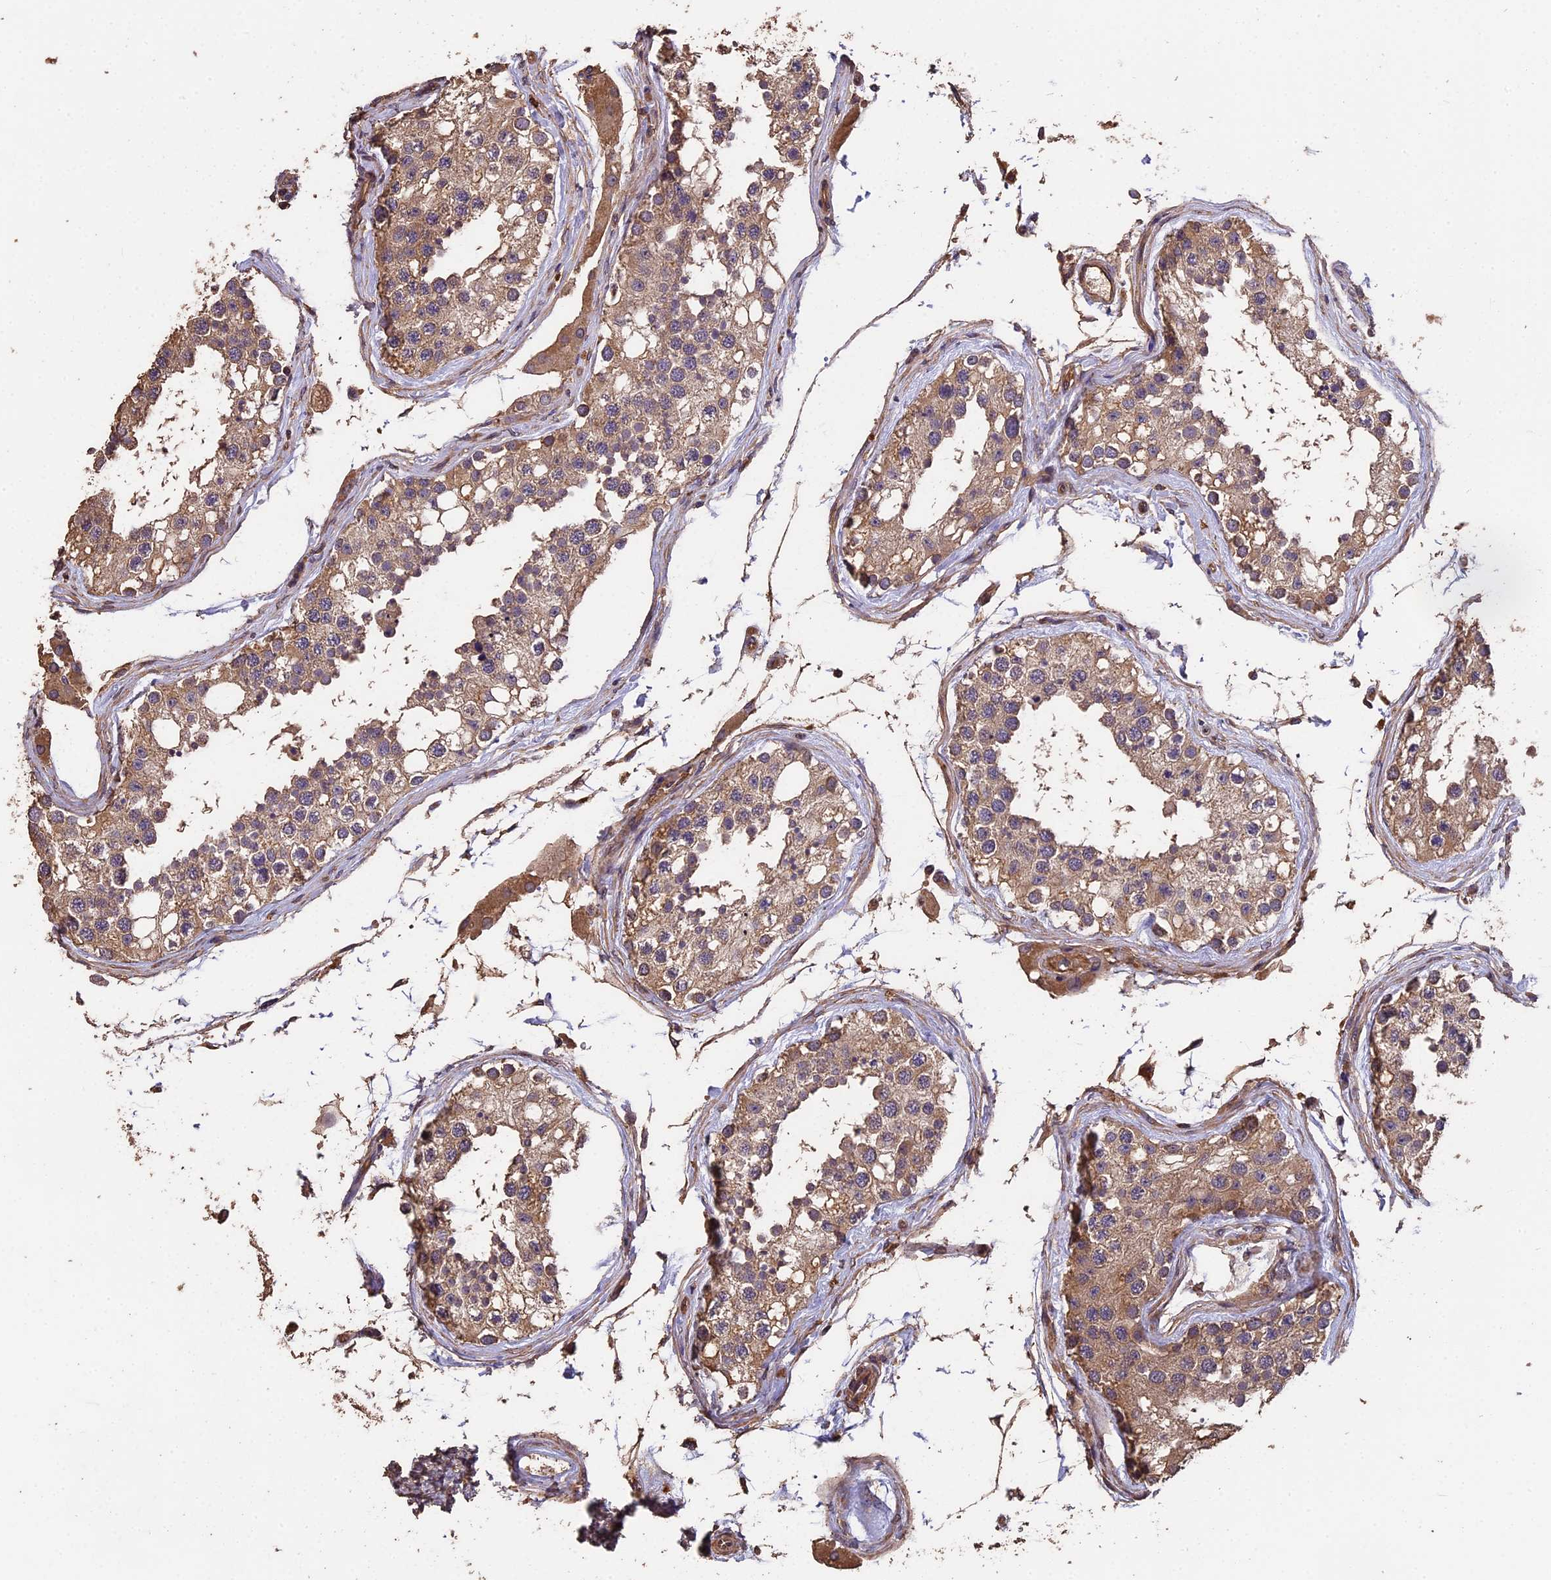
{"staining": {"intensity": "moderate", "quantity": ">75%", "location": "cytoplasmic/membranous"}, "tissue": "testis", "cell_type": "Cells in seminiferous ducts", "image_type": "normal", "snomed": [{"axis": "morphology", "description": "Normal tissue, NOS"}, {"axis": "topography", "description": "Testis"}], "caption": "A medium amount of moderate cytoplasmic/membranous staining is seen in about >75% of cells in seminiferous ducts in normal testis. The staining was performed using DAB, with brown indicating positive protein expression. Nuclei are stained blue with hematoxylin.", "gene": "CHD9", "patient": {"sex": "male", "age": 68}}